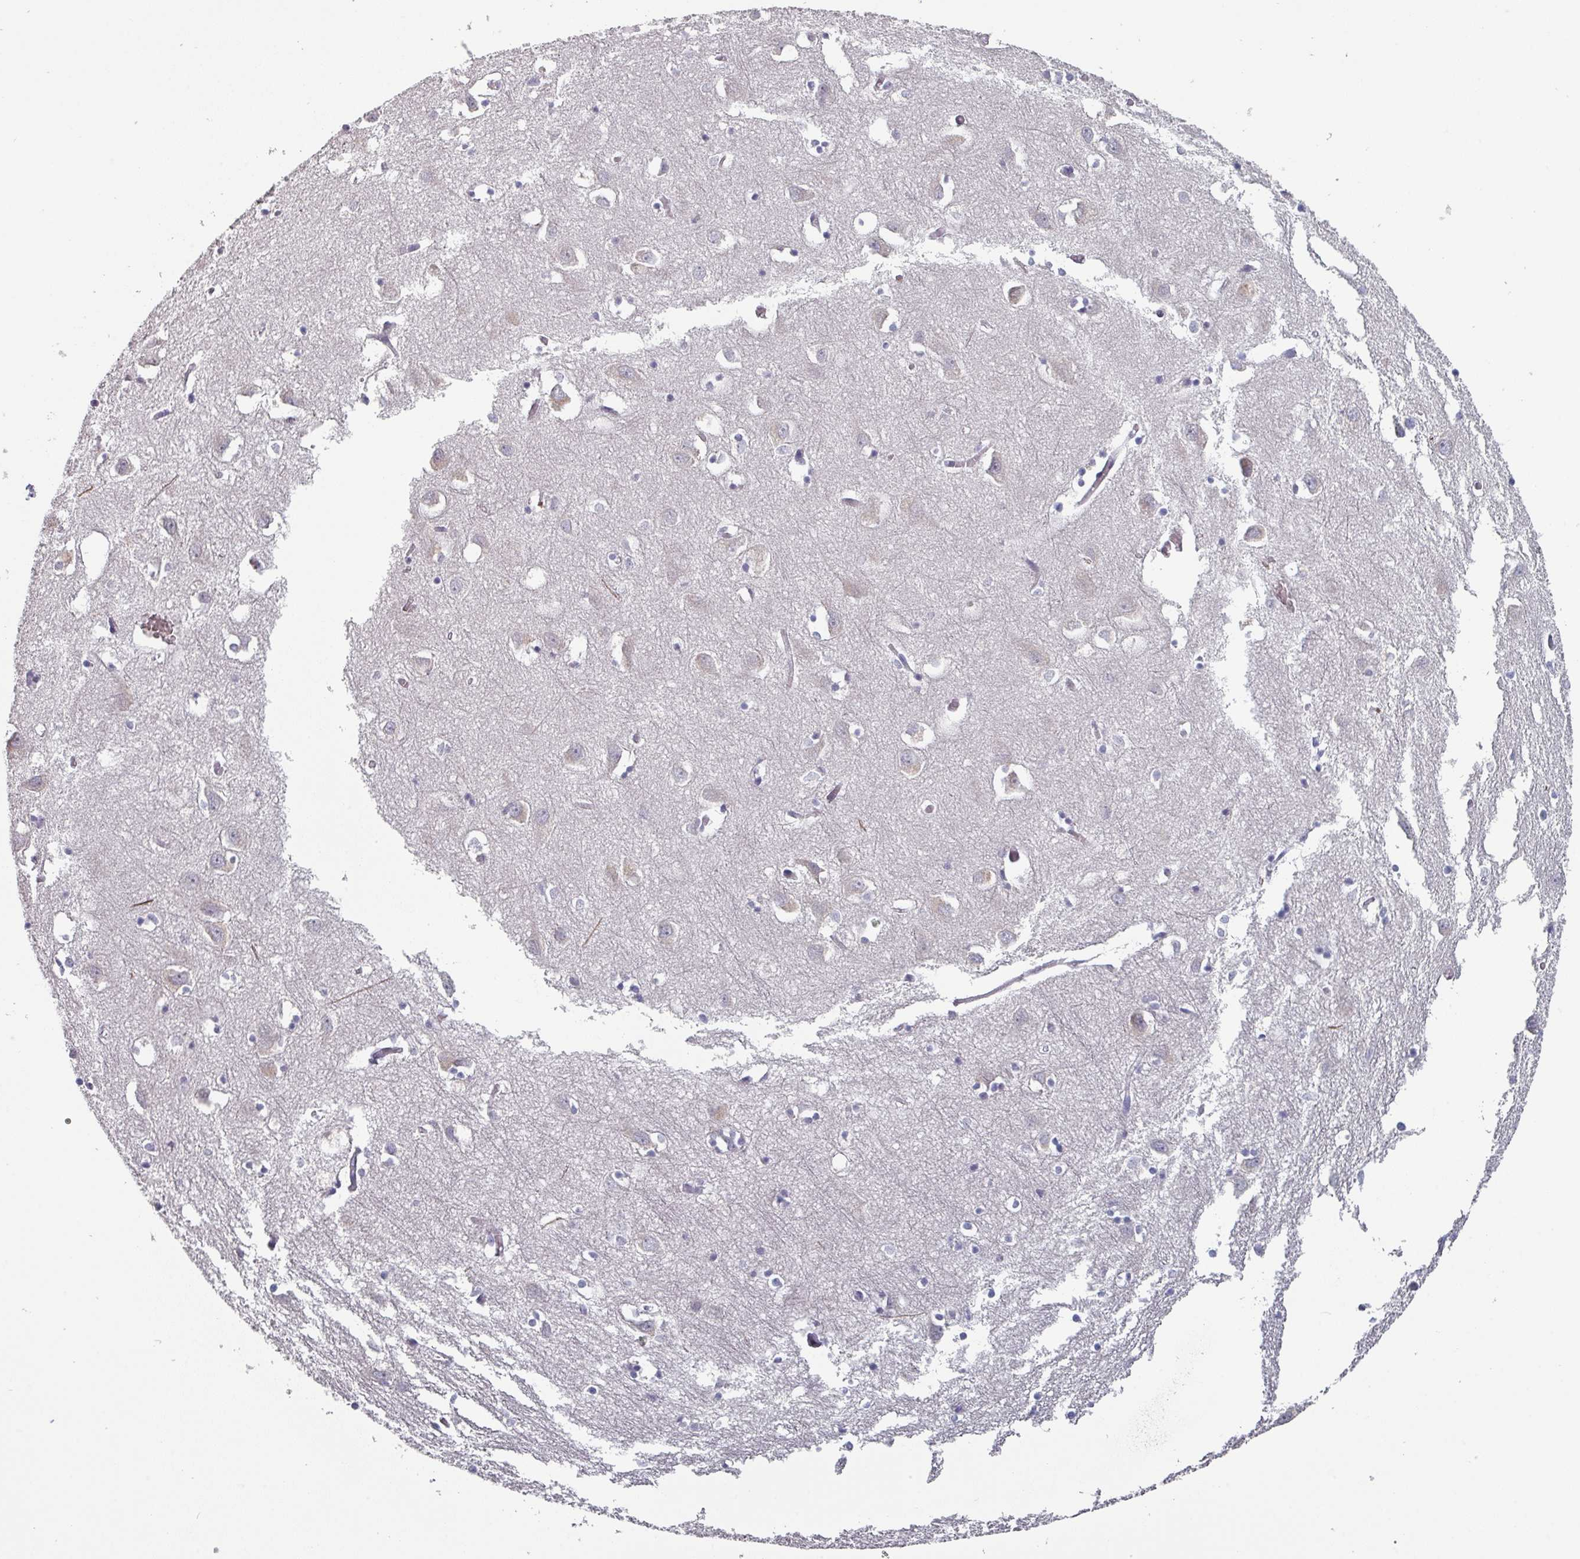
{"staining": {"intensity": "negative", "quantity": "none", "location": "none"}, "tissue": "cerebral cortex", "cell_type": "Endothelial cells", "image_type": "normal", "snomed": [{"axis": "morphology", "description": "Normal tissue, NOS"}, {"axis": "topography", "description": "Cerebral cortex"}], "caption": "IHC of normal cerebral cortex displays no staining in endothelial cells.", "gene": "PRAMEF7", "patient": {"sex": "male", "age": 70}}